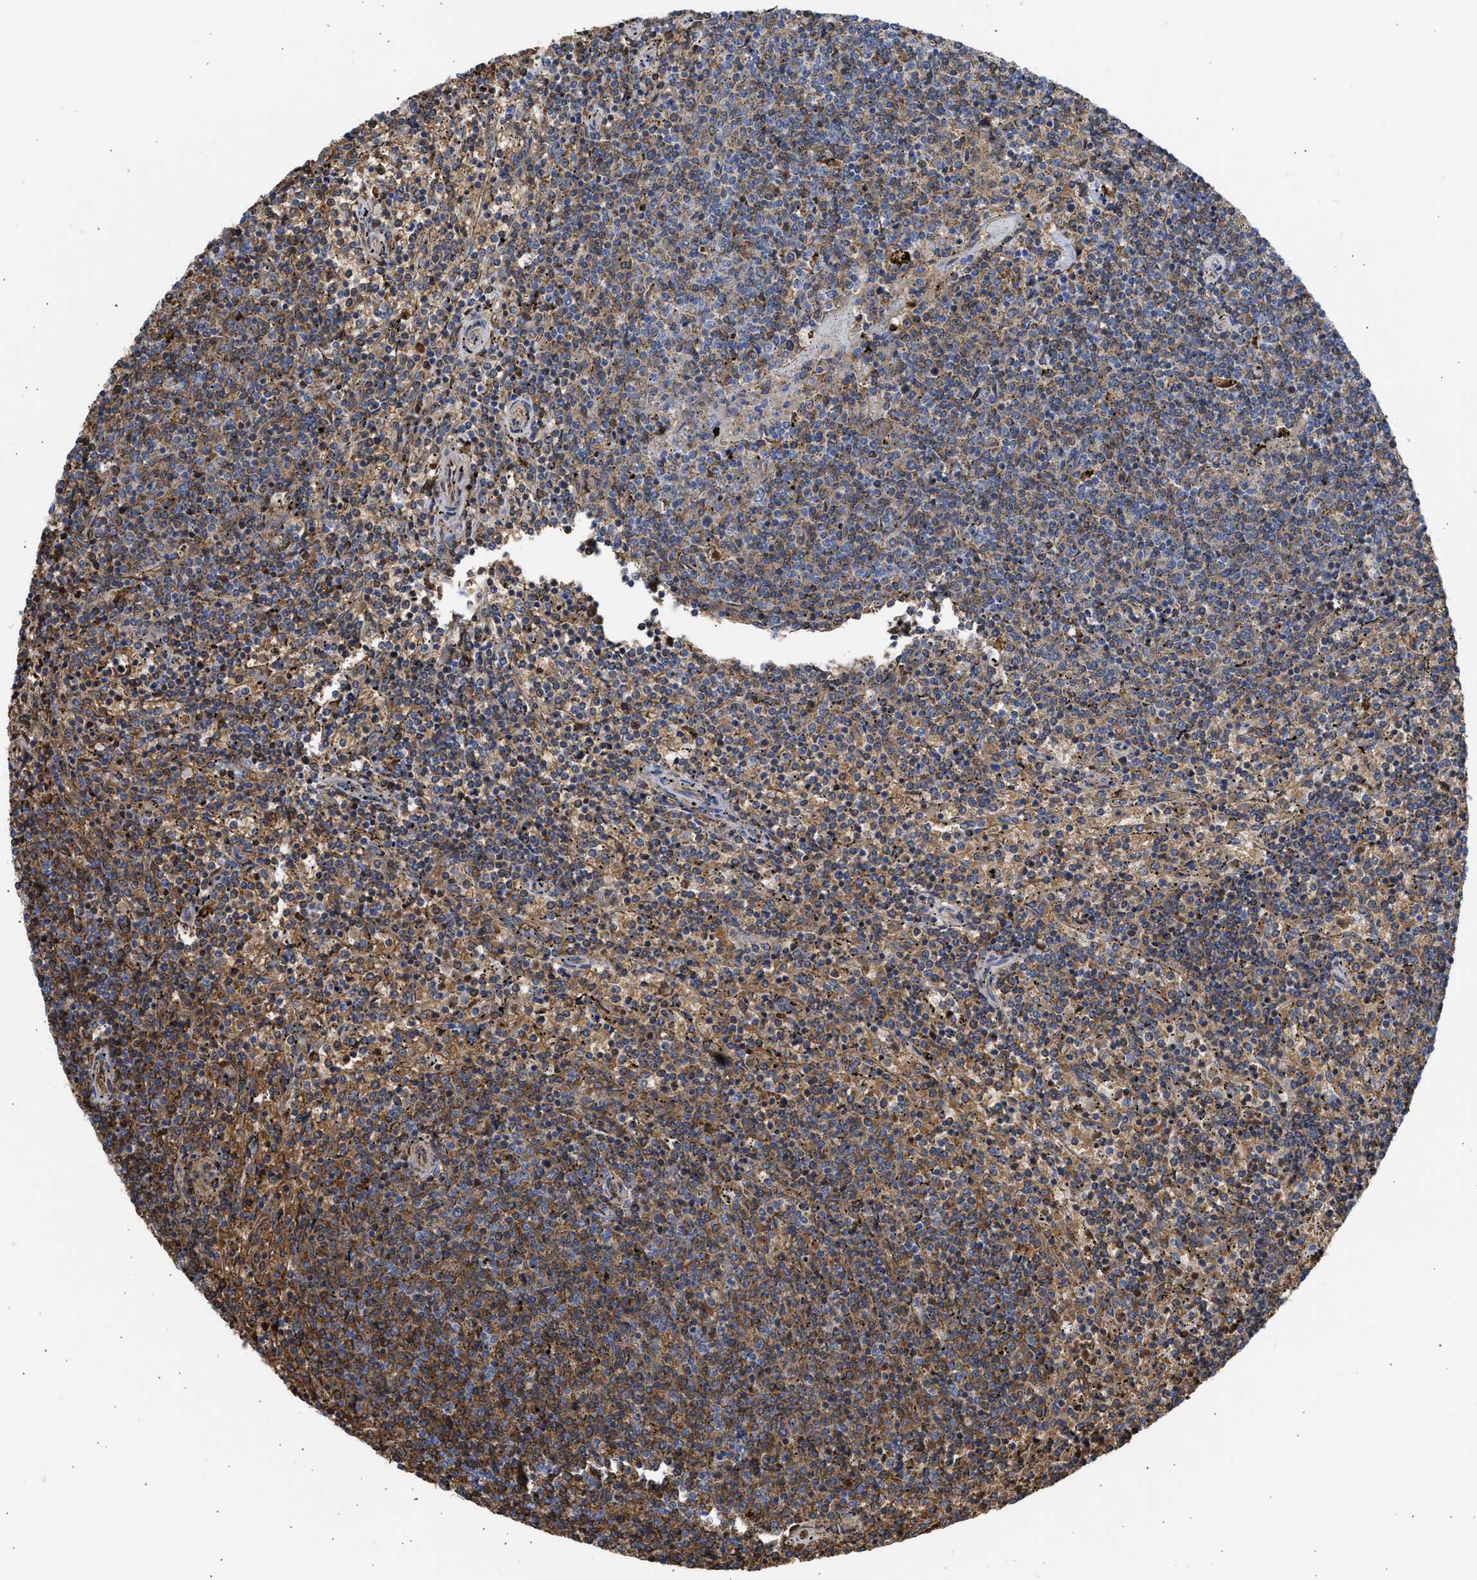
{"staining": {"intensity": "moderate", "quantity": ">75%", "location": "cytoplasmic/membranous"}, "tissue": "lymphoma", "cell_type": "Tumor cells", "image_type": "cancer", "snomed": [{"axis": "morphology", "description": "Malignant lymphoma, non-Hodgkin's type, Low grade"}, {"axis": "topography", "description": "Spleen"}], "caption": "The immunohistochemical stain highlights moderate cytoplasmic/membranous positivity in tumor cells of lymphoma tissue.", "gene": "BTG3", "patient": {"sex": "female", "age": 50}}